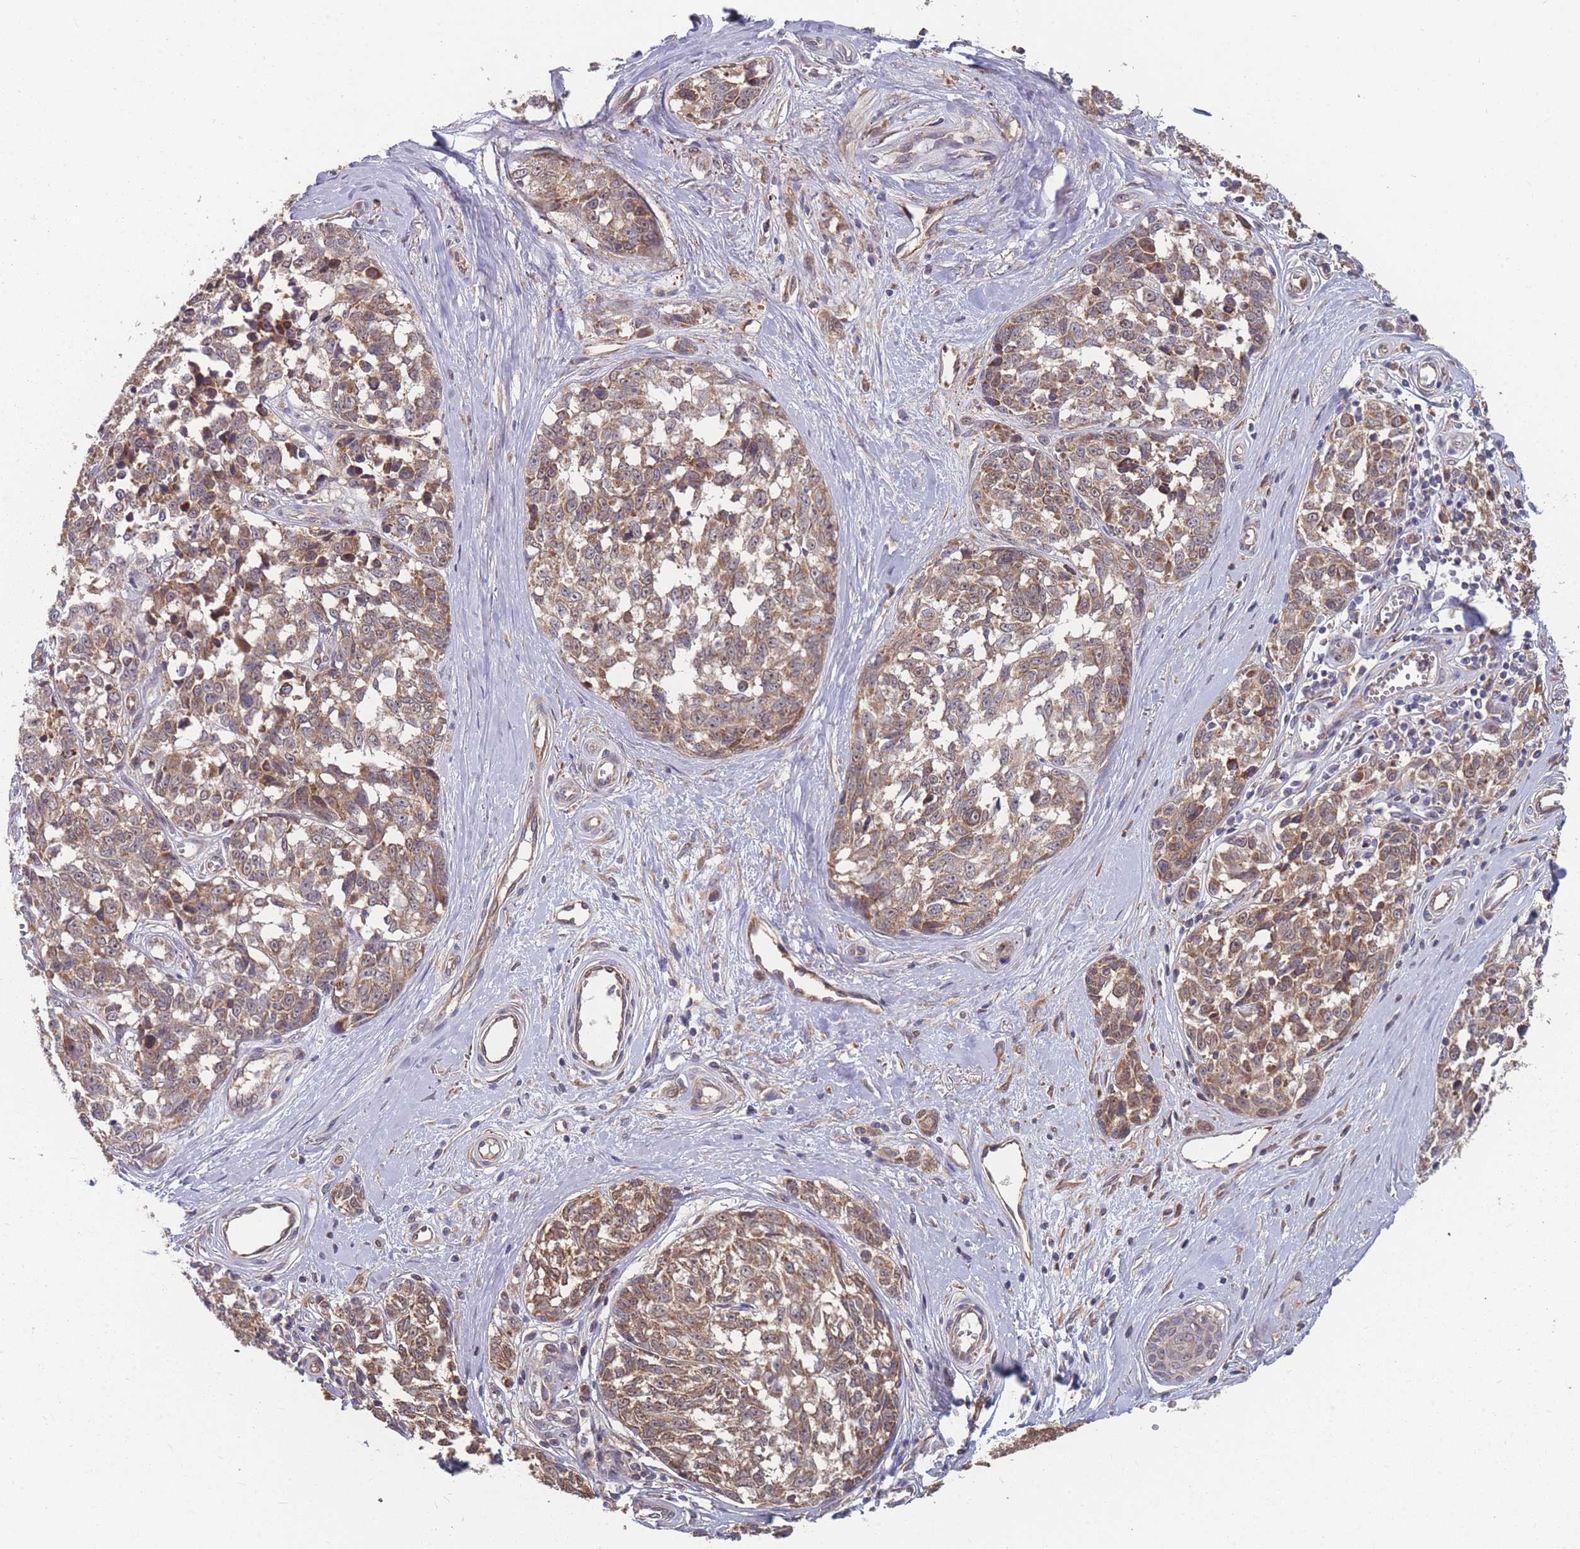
{"staining": {"intensity": "moderate", "quantity": ">75%", "location": "cytoplasmic/membranous"}, "tissue": "melanoma", "cell_type": "Tumor cells", "image_type": "cancer", "snomed": [{"axis": "morphology", "description": "Normal tissue, NOS"}, {"axis": "morphology", "description": "Malignant melanoma, NOS"}, {"axis": "topography", "description": "Skin"}], "caption": "A micrograph of human malignant melanoma stained for a protein displays moderate cytoplasmic/membranous brown staining in tumor cells.", "gene": "SLC35B4", "patient": {"sex": "female", "age": 64}}